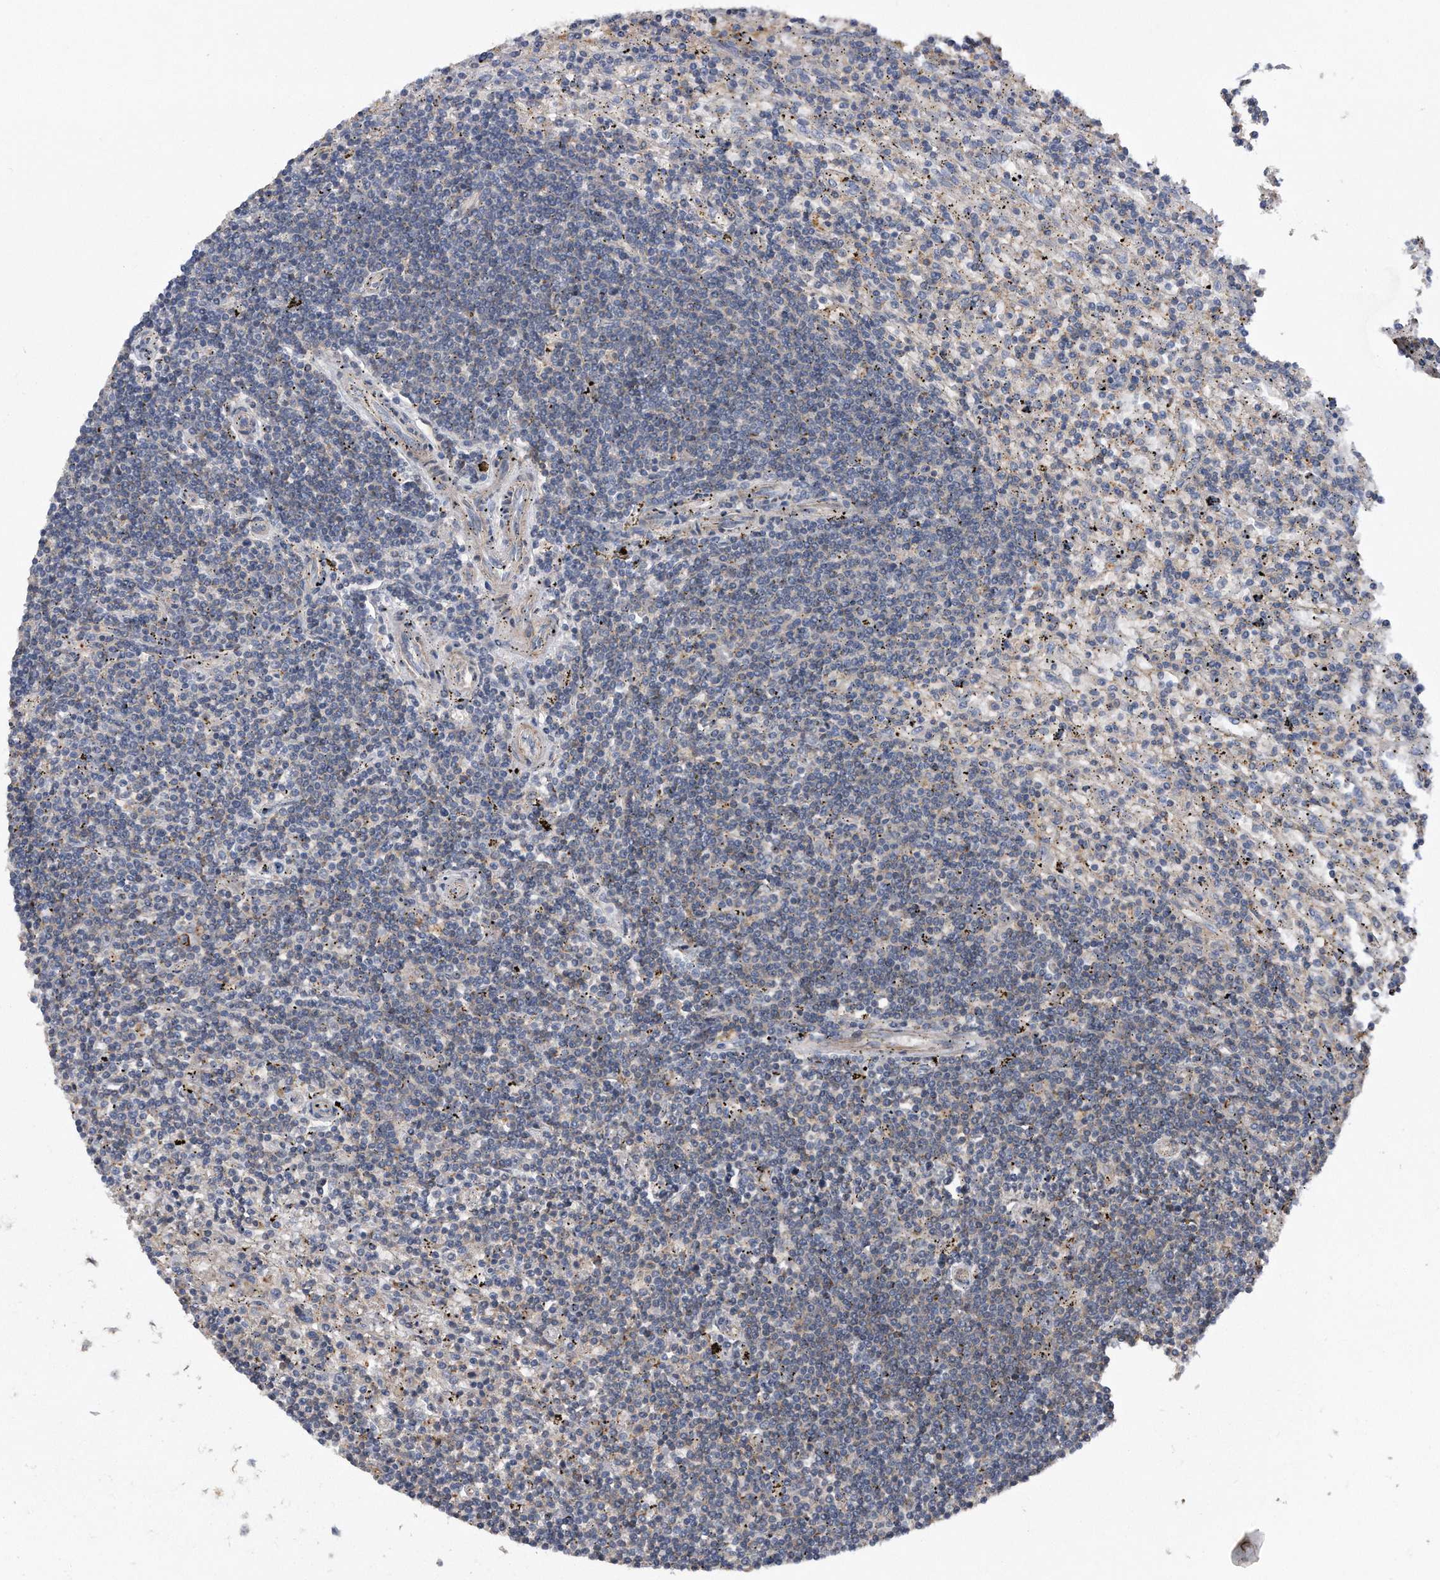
{"staining": {"intensity": "negative", "quantity": "none", "location": "none"}, "tissue": "lymphoma", "cell_type": "Tumor cells", "image_type": "cancer", "snomed": [{"axis": "morphology", "description": "Malignant lymphoma, non-Hodgkin's type, Low grade"}, {"axis": "topography", "description": "Spleen"}], "caption": "Lymphoma was stained to show a protein in brown. There is no significant staining in tumor cells. (DAB (3,3'-diaminobenzidine) immunohistochemistry (IHC), high magnification).", "gene": "KCND3", "patient": {"sex": "male", "age": 76}}